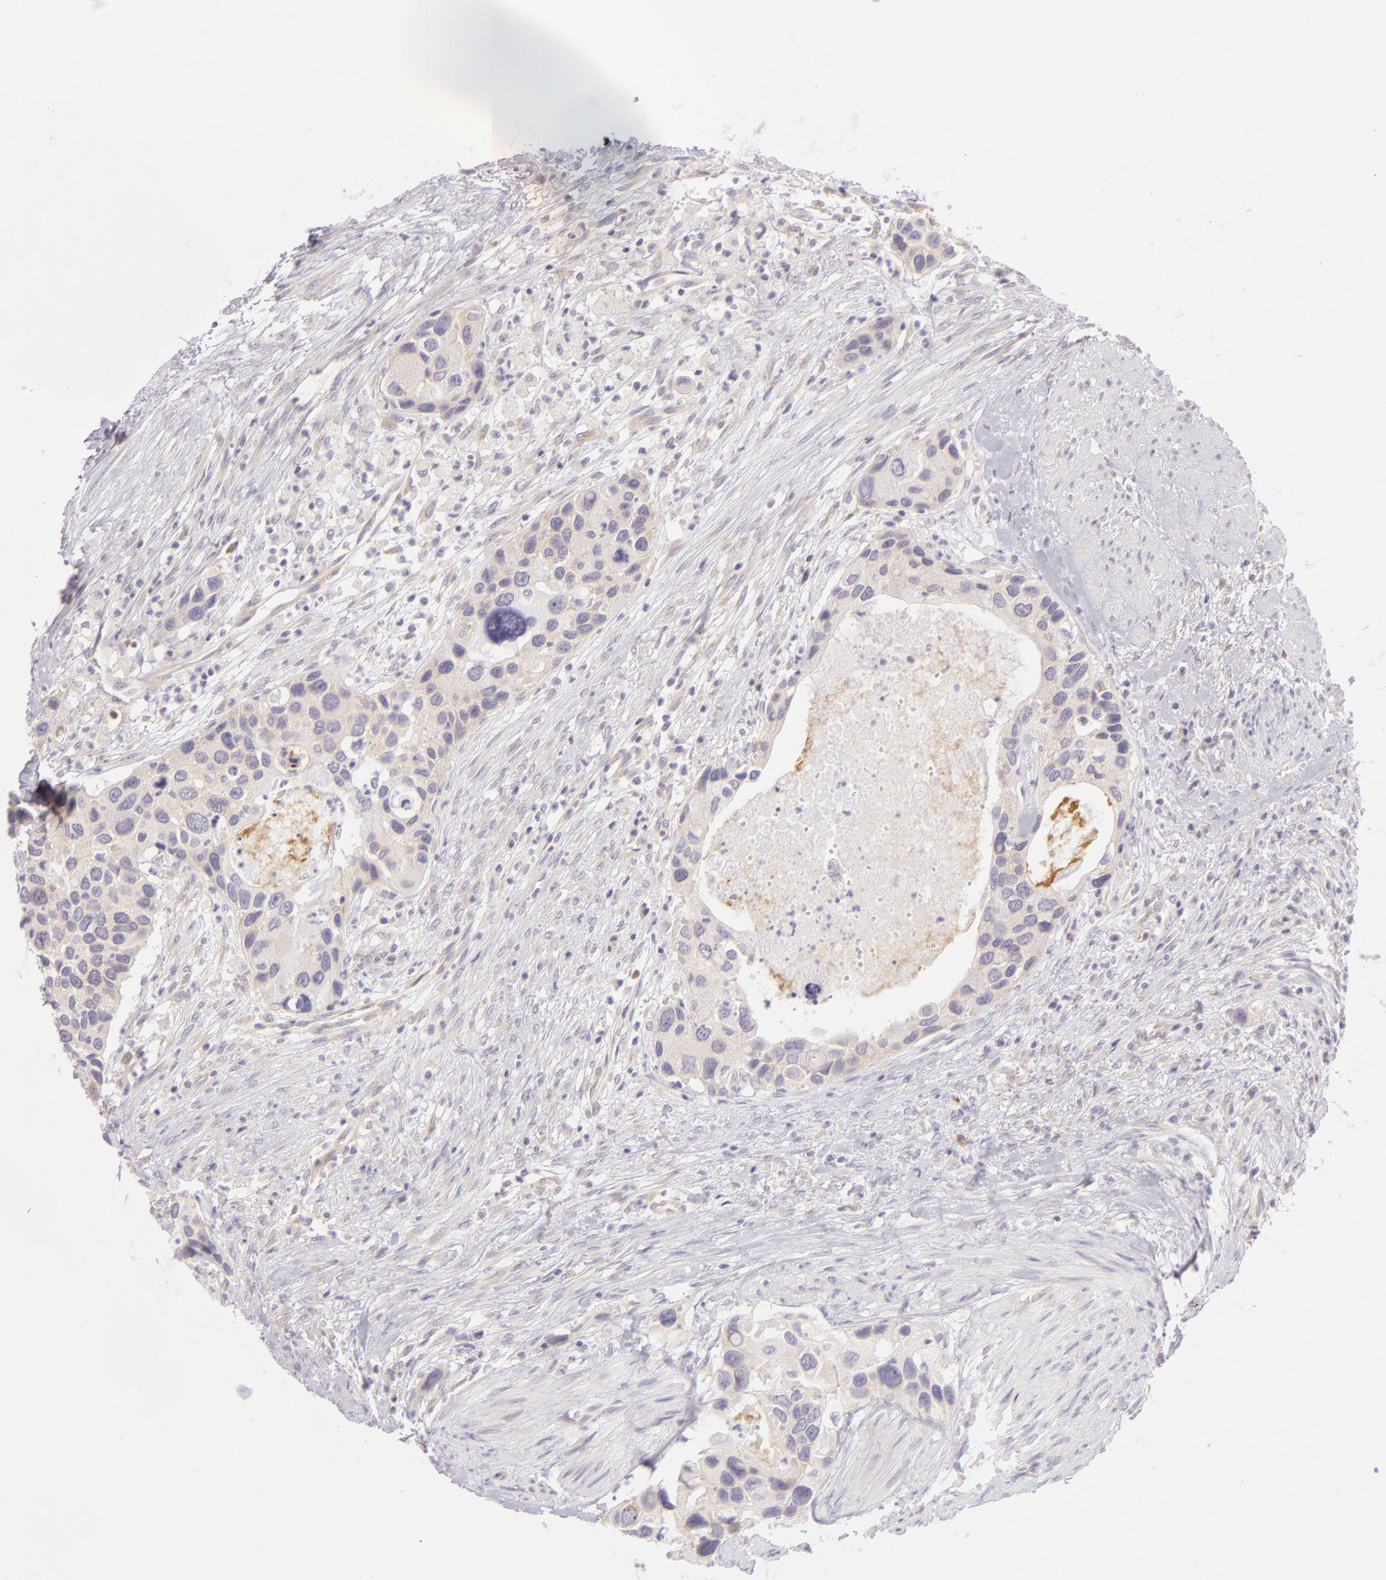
{"staining": {"intensity": "weak", "quantity": ">75%", "location": "cytoplasmic/membranous"}, "tissue": "urothelial cancer", "cell_type": "Tumor cells", "image_type": "cancer", "snomed": [{"axis": "morphology", "description": "Urothelial carcinoma, High grade"}, {"axis": "topography", "description": "Urinary bladder"}], "caption": "Protein expression analysis of high-grade urothelial carcinoma demonstrates weak cytoplasmic/membranous staining in about >75% of tumor cells. The protein of interest is shown in brown color, while the nuclei are stained blue.", "gene": "ZC3H7B", "patient": {"sex": "male", "age": 66}}